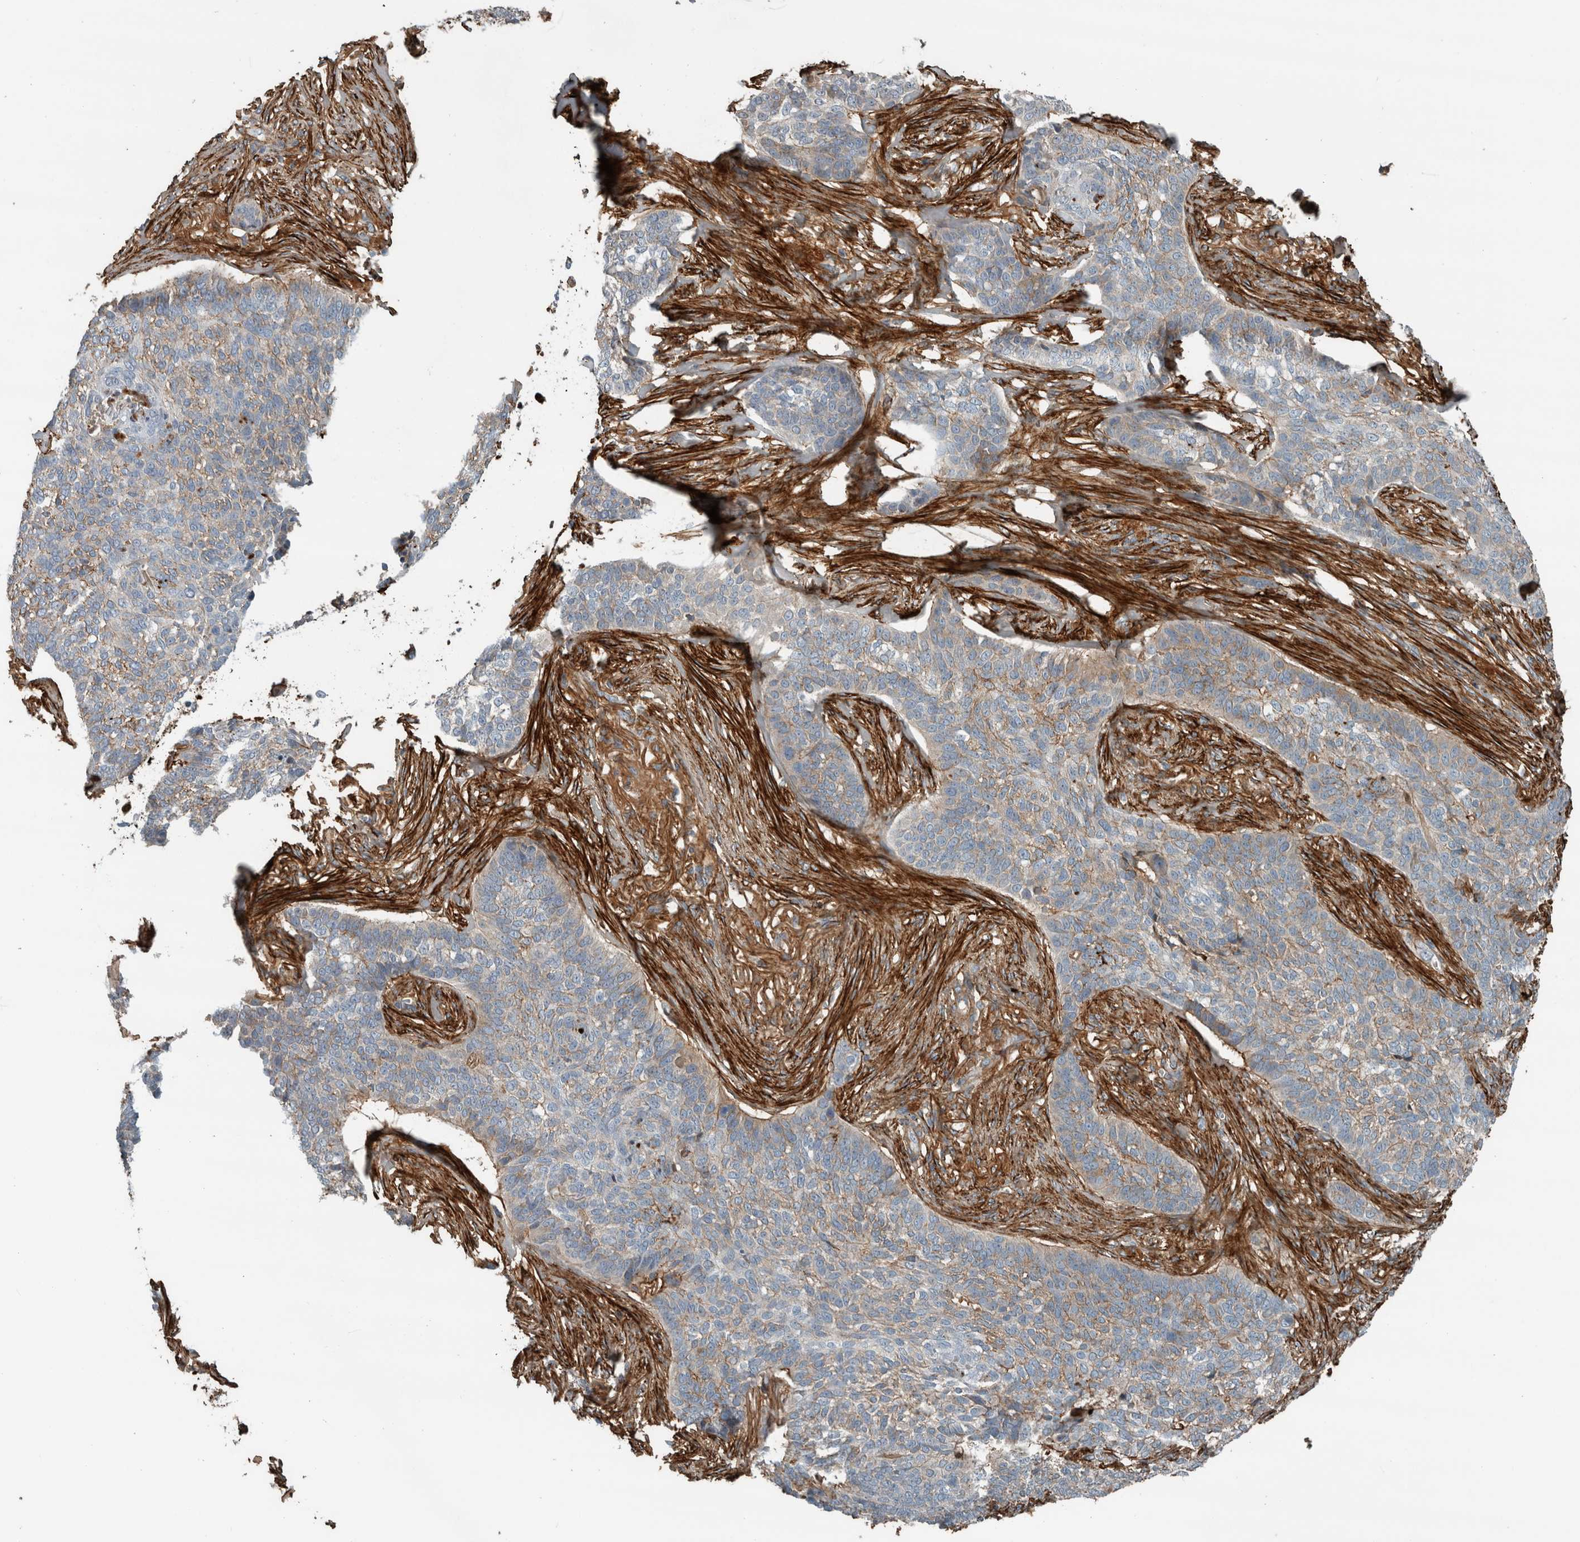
{"staining": {"intensity": "weak", "quantity": "25%-75%", "location": "cytoplasmic/membranous"}, "tissue": "skin cancer", "cell_type": "Tumor cells", "image_type": "cancer", "snomed": [{"axis": "morphology", "description": "Basal cell carcinoma"}, {"axis": "topography", "description": "Skin"}], "caption": "A brown stain shows weak cytoplasmic/membranous staining of a protein in human skin cancer tumor cells.", "gene": "FN1", "patient": {"sex": "male", "age": 85}}